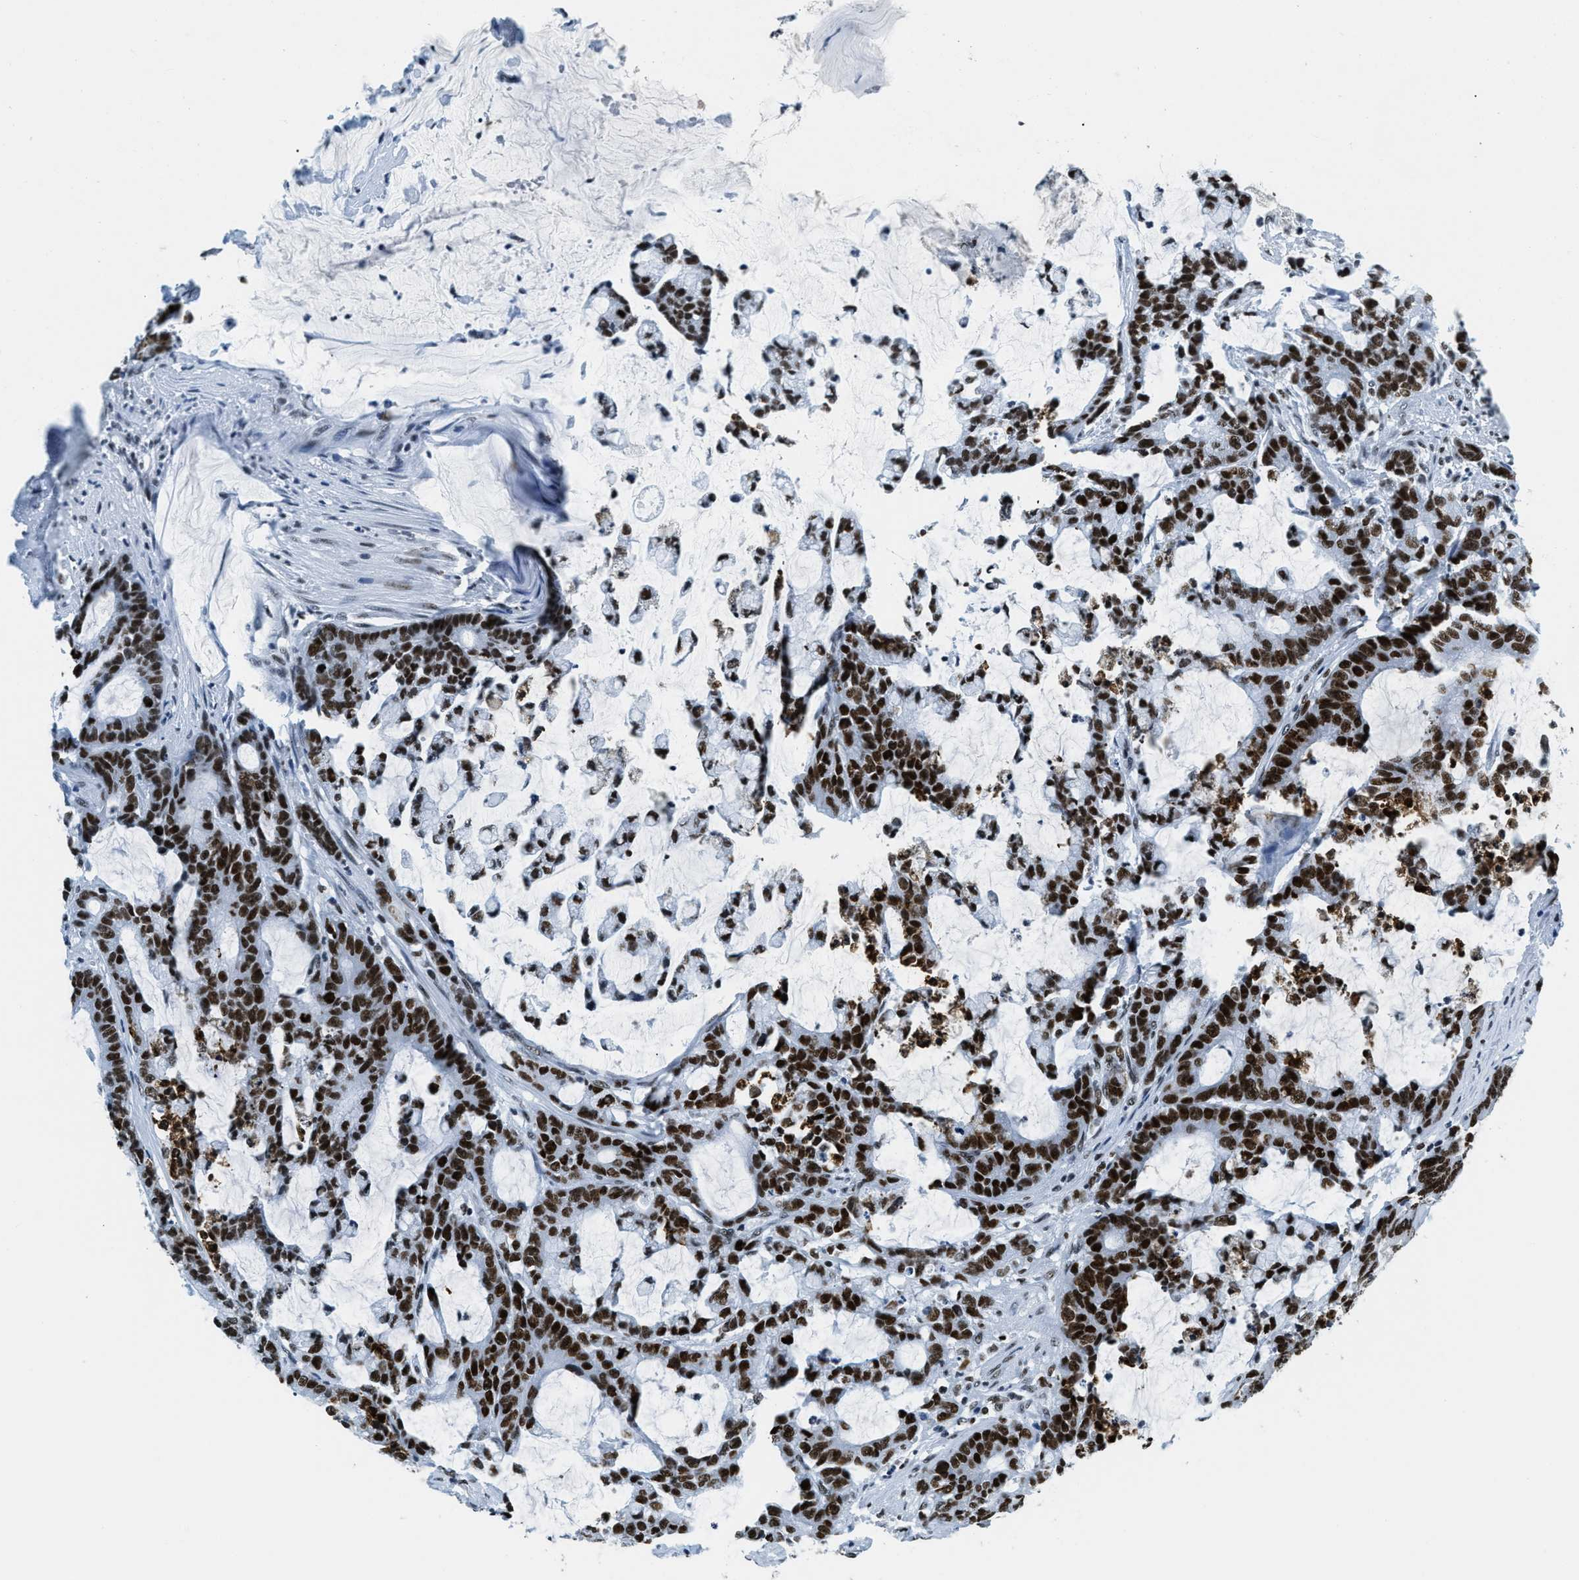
{"staining": {"intensity": "strong", "quantity": ">75%", "location": "nuclear"}, "tissue": "colorectal cancer", "cell_type": "Tumor cells", "image_type": "cancer", "snomed": [{"axis": "morphology", "description": "Adenocarcinoma, NOS"}, {"axis": "topography", "description": "Colon"}], "caption": "A photomicrograph of human colorectal cancer stained for a protein exhibits strong nuclear brown staining in tumor cells.", "gene": "TOP1", "patient": {"sex": "female", "age": 84}}